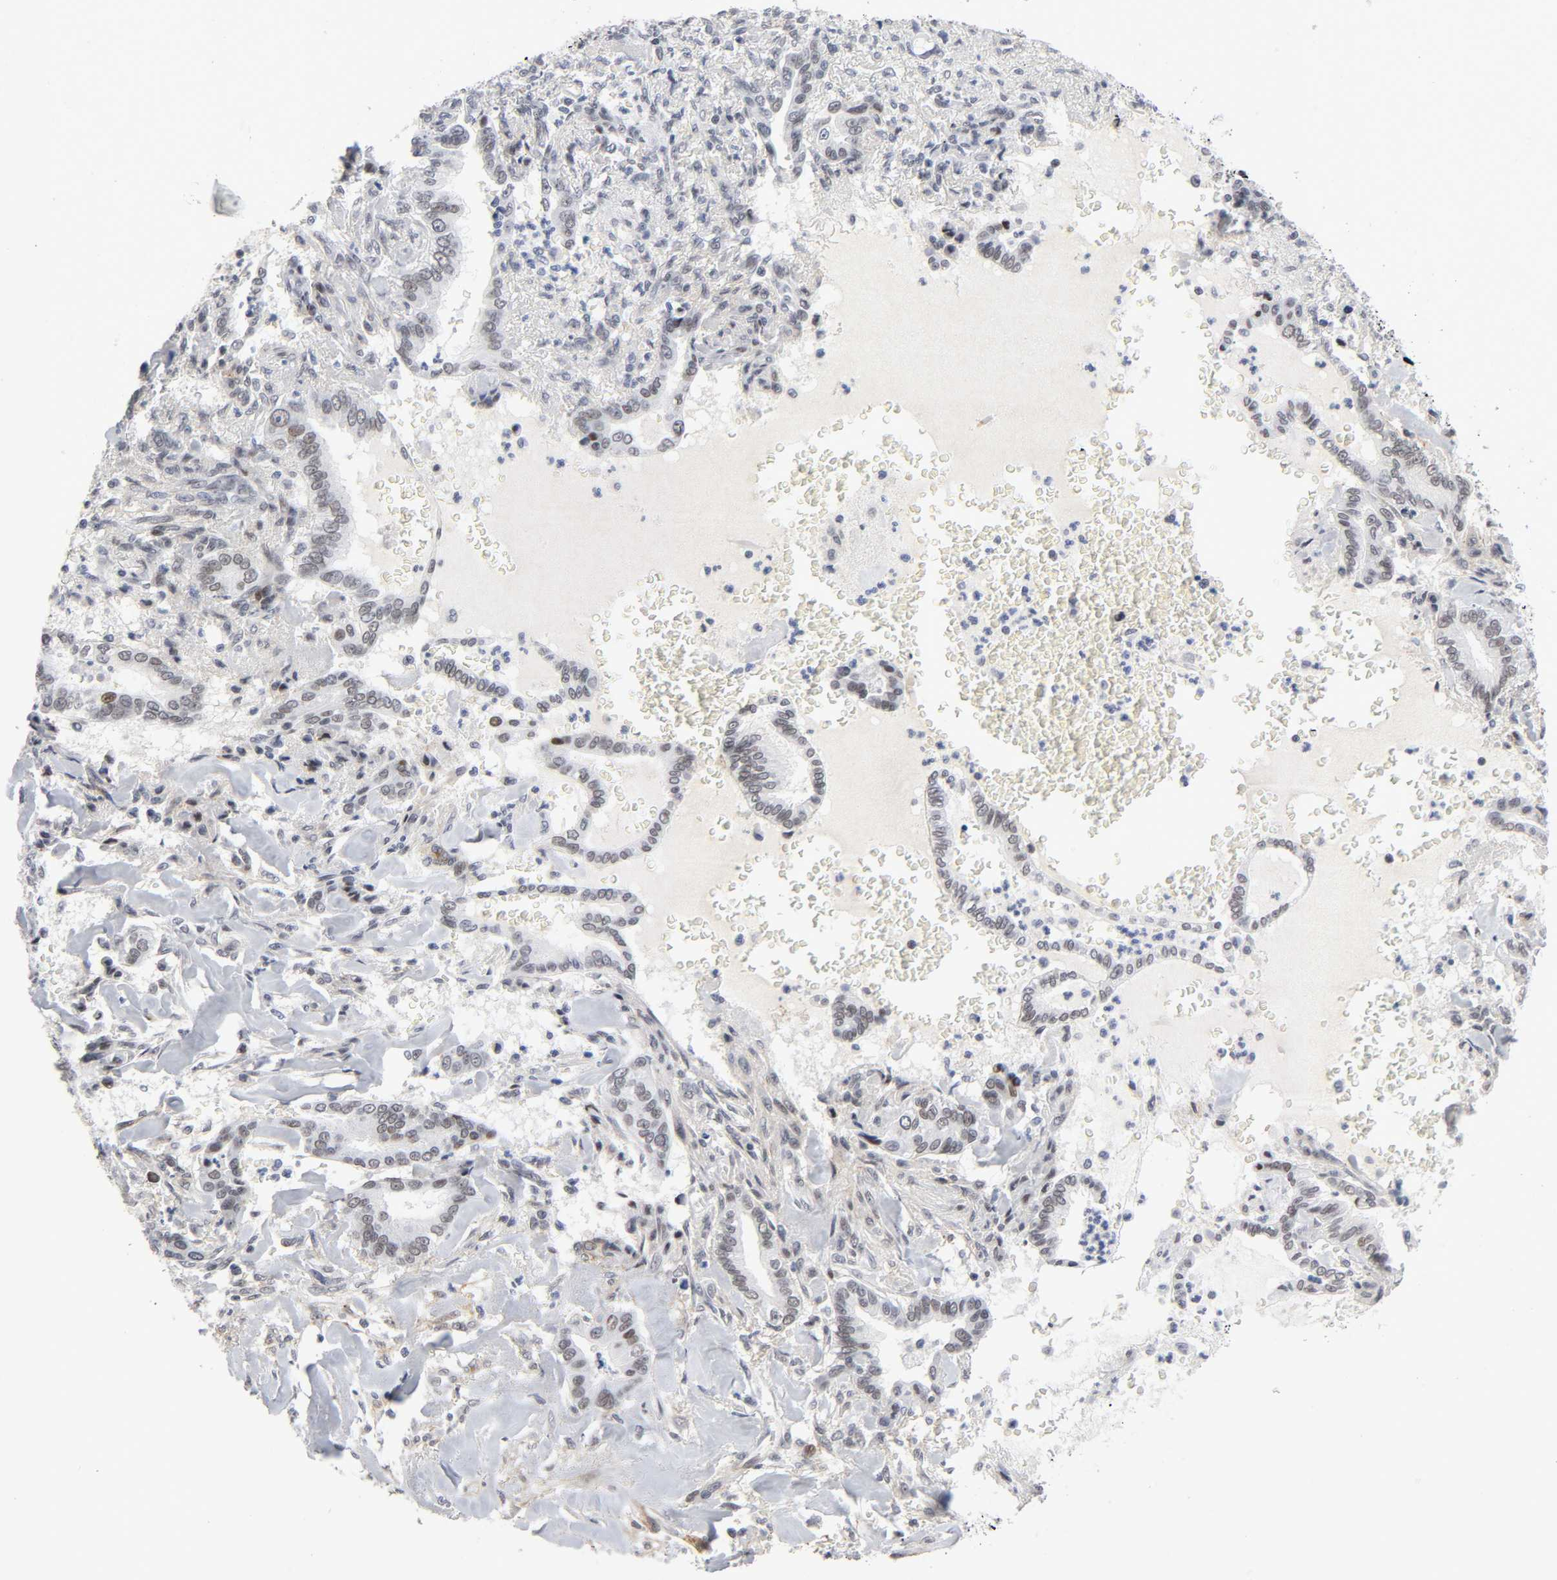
{"staining": {"intensity": "weak", "quantity": "25%-75%", "location": "nuclear"}, "tissue": "liver cancer", "cell_type": "Tumor cells", "image_type": "cancer", "snomed": [{"axis": "morphology", "description": "Cholangiocarcinoma"}, {"axis": "topography", "description": "Liver"}], "caption": "Liver cancer stained for a protein (brown) exhibits weak nuclear positive expression in approximately 25%-75% of tumor cells.", "gene": "DIDO1", "patient": {"sex": "female", "age": 67}}